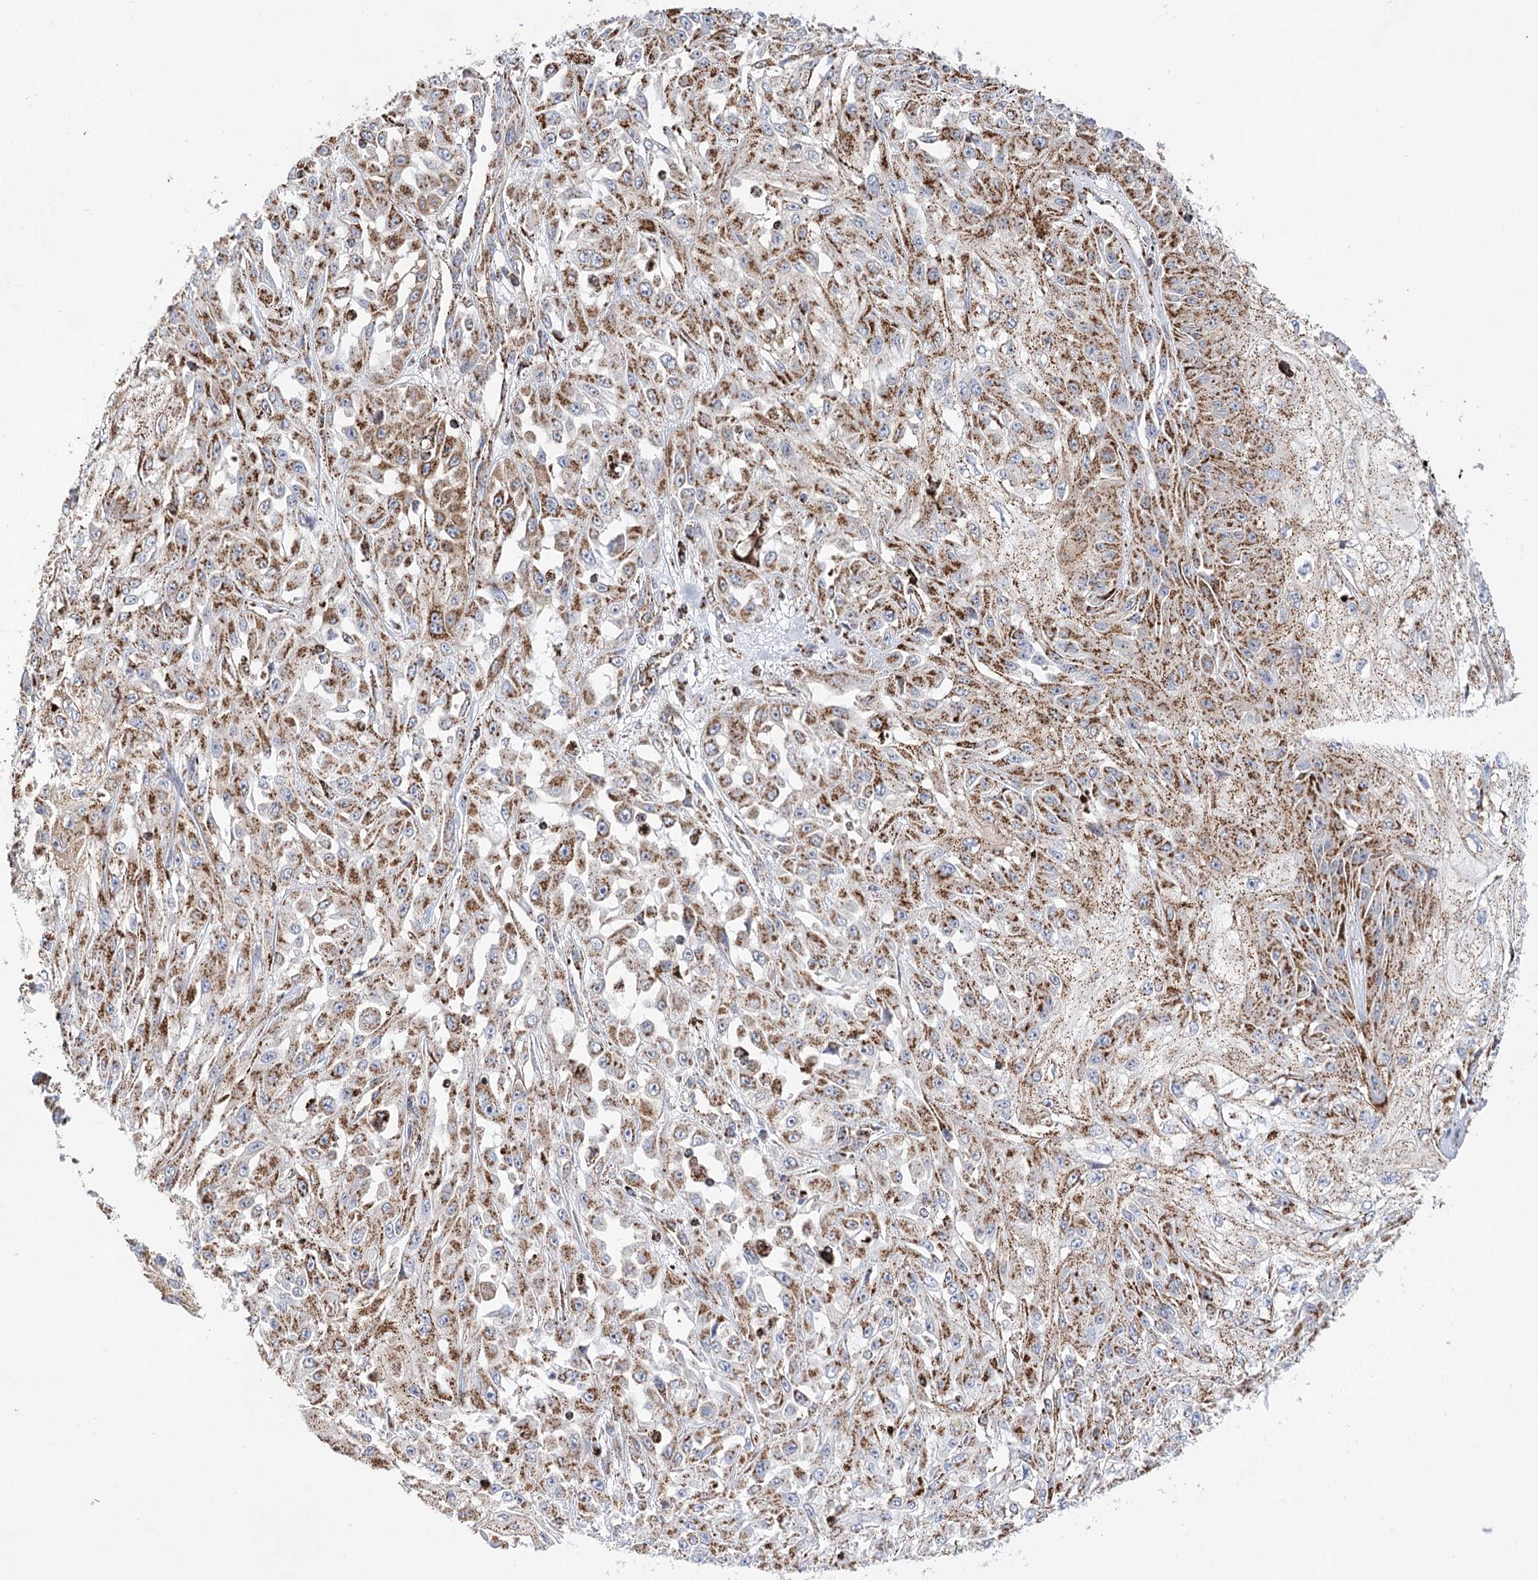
{"staining": {"intensity": "moderate", "quantity": ">75%", "location": "cytoplasmic/membranous"}, "tissue": "skin cancer", "cell_type": "Tumor cells", "image_type": "cancer", "snomed": [{"axis": "morphology", "description": "Squamous cell carcinoma, NOS"}, {"axis": "morphology", "description": "Squamous cell carcinoma, metastatic, NOS"}, {"axis": "topography", "description": "Skin"}, {"axis": "topography", "description": "Lymph node"}], "caption": "This is an image of immunohistochemistry (IHC) staining of squamous cell carcinoma (skin), which shows moderate expression in the cytoplasmic/membranous of tumor cells.", "gene": "NADK2", "patient": {"sex": "male", "age": 75}}